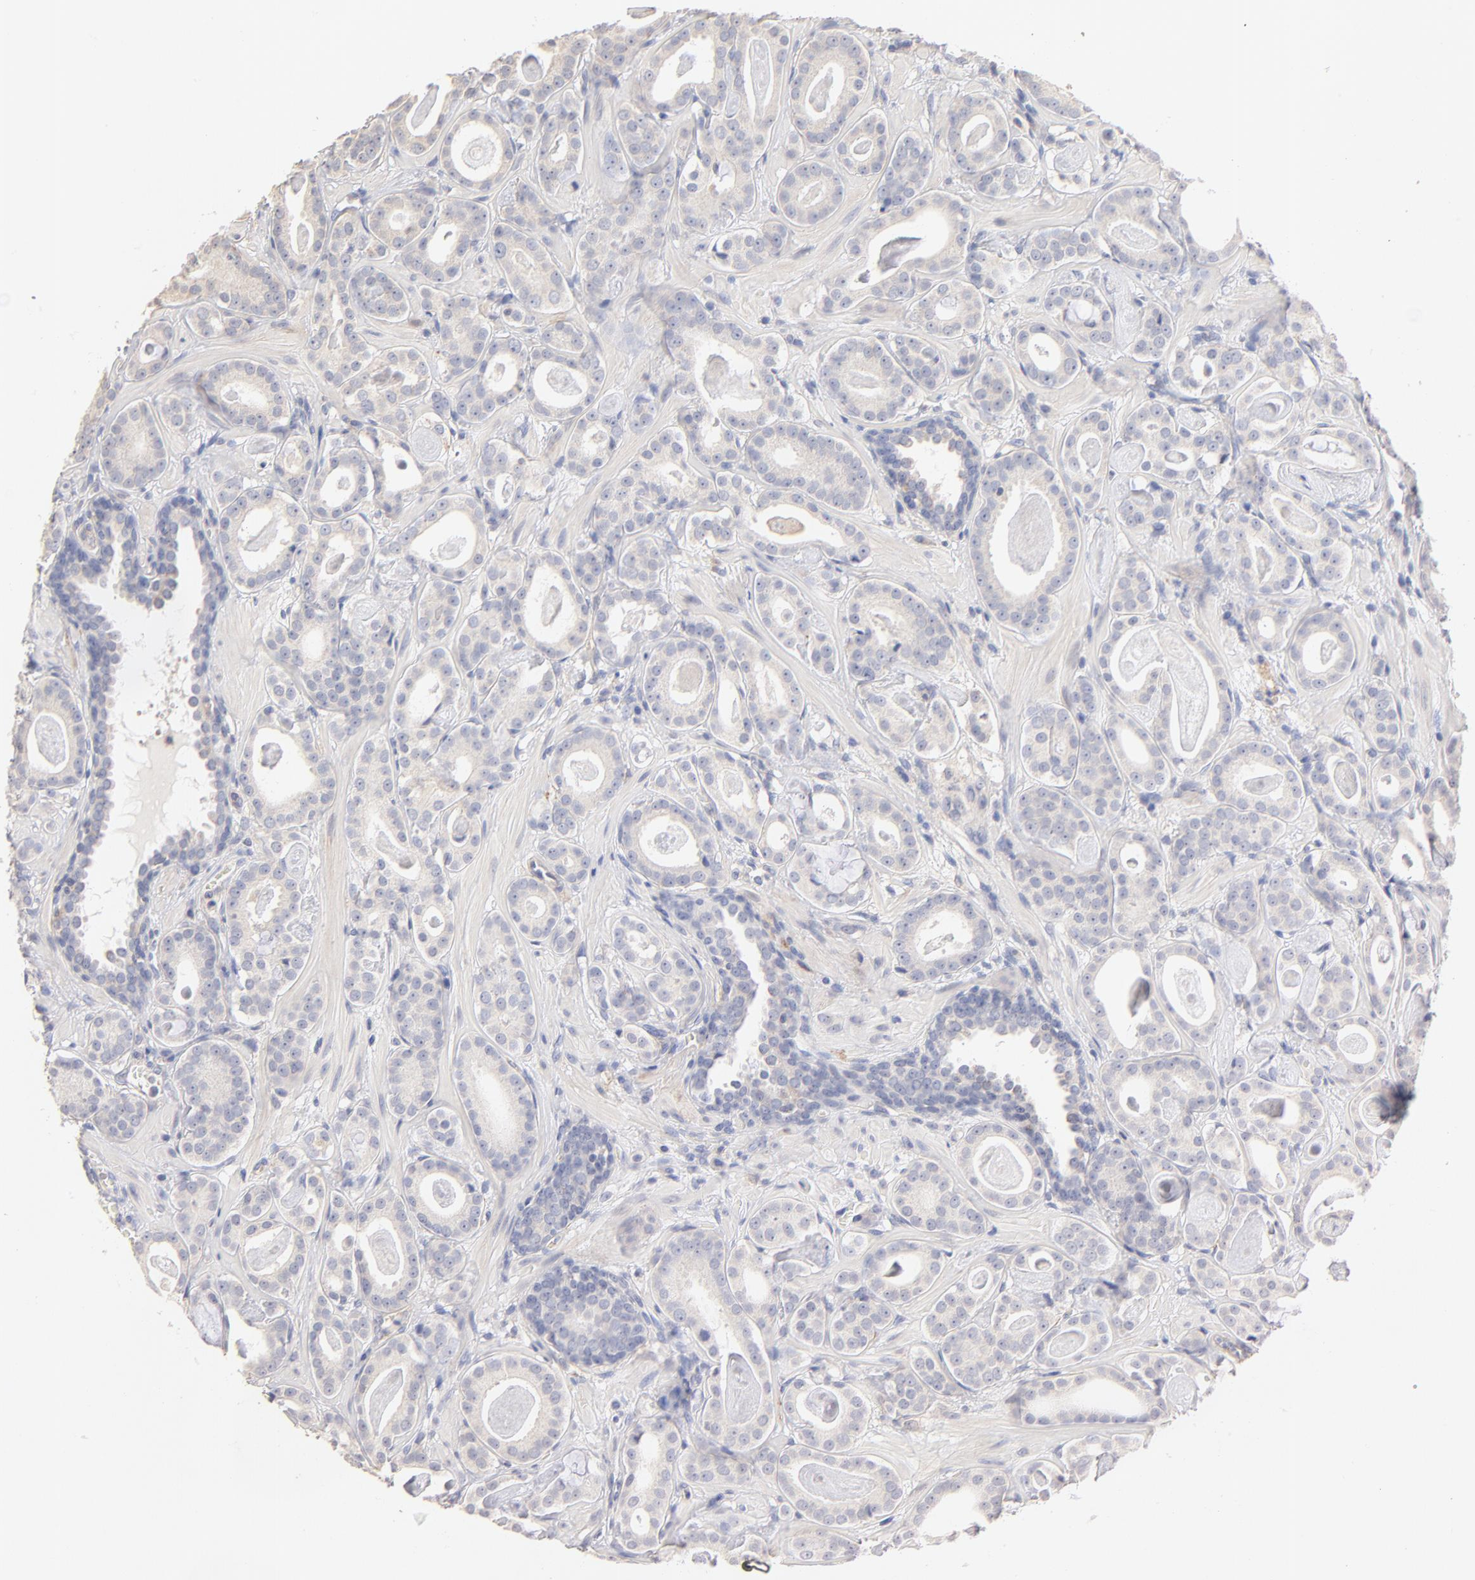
{"staining": {"intensity": "negative", "quantity": "none", "location": "none"}, "tissue": "prostate cancer", "cell_type": "Tumor cells", "image_type": "cancer", "snomed": [{"axis": "morphology", "description": "Adenocarcinoma, Low grade"}, {"axis": "topography", "description": "Prostate"}], "caption": "There is no significant positivity in tumor cells of prostate low-grade adenocarcinoma.", "gene": "ITGA8", "patient": {"sex": "male", "age": 57}}